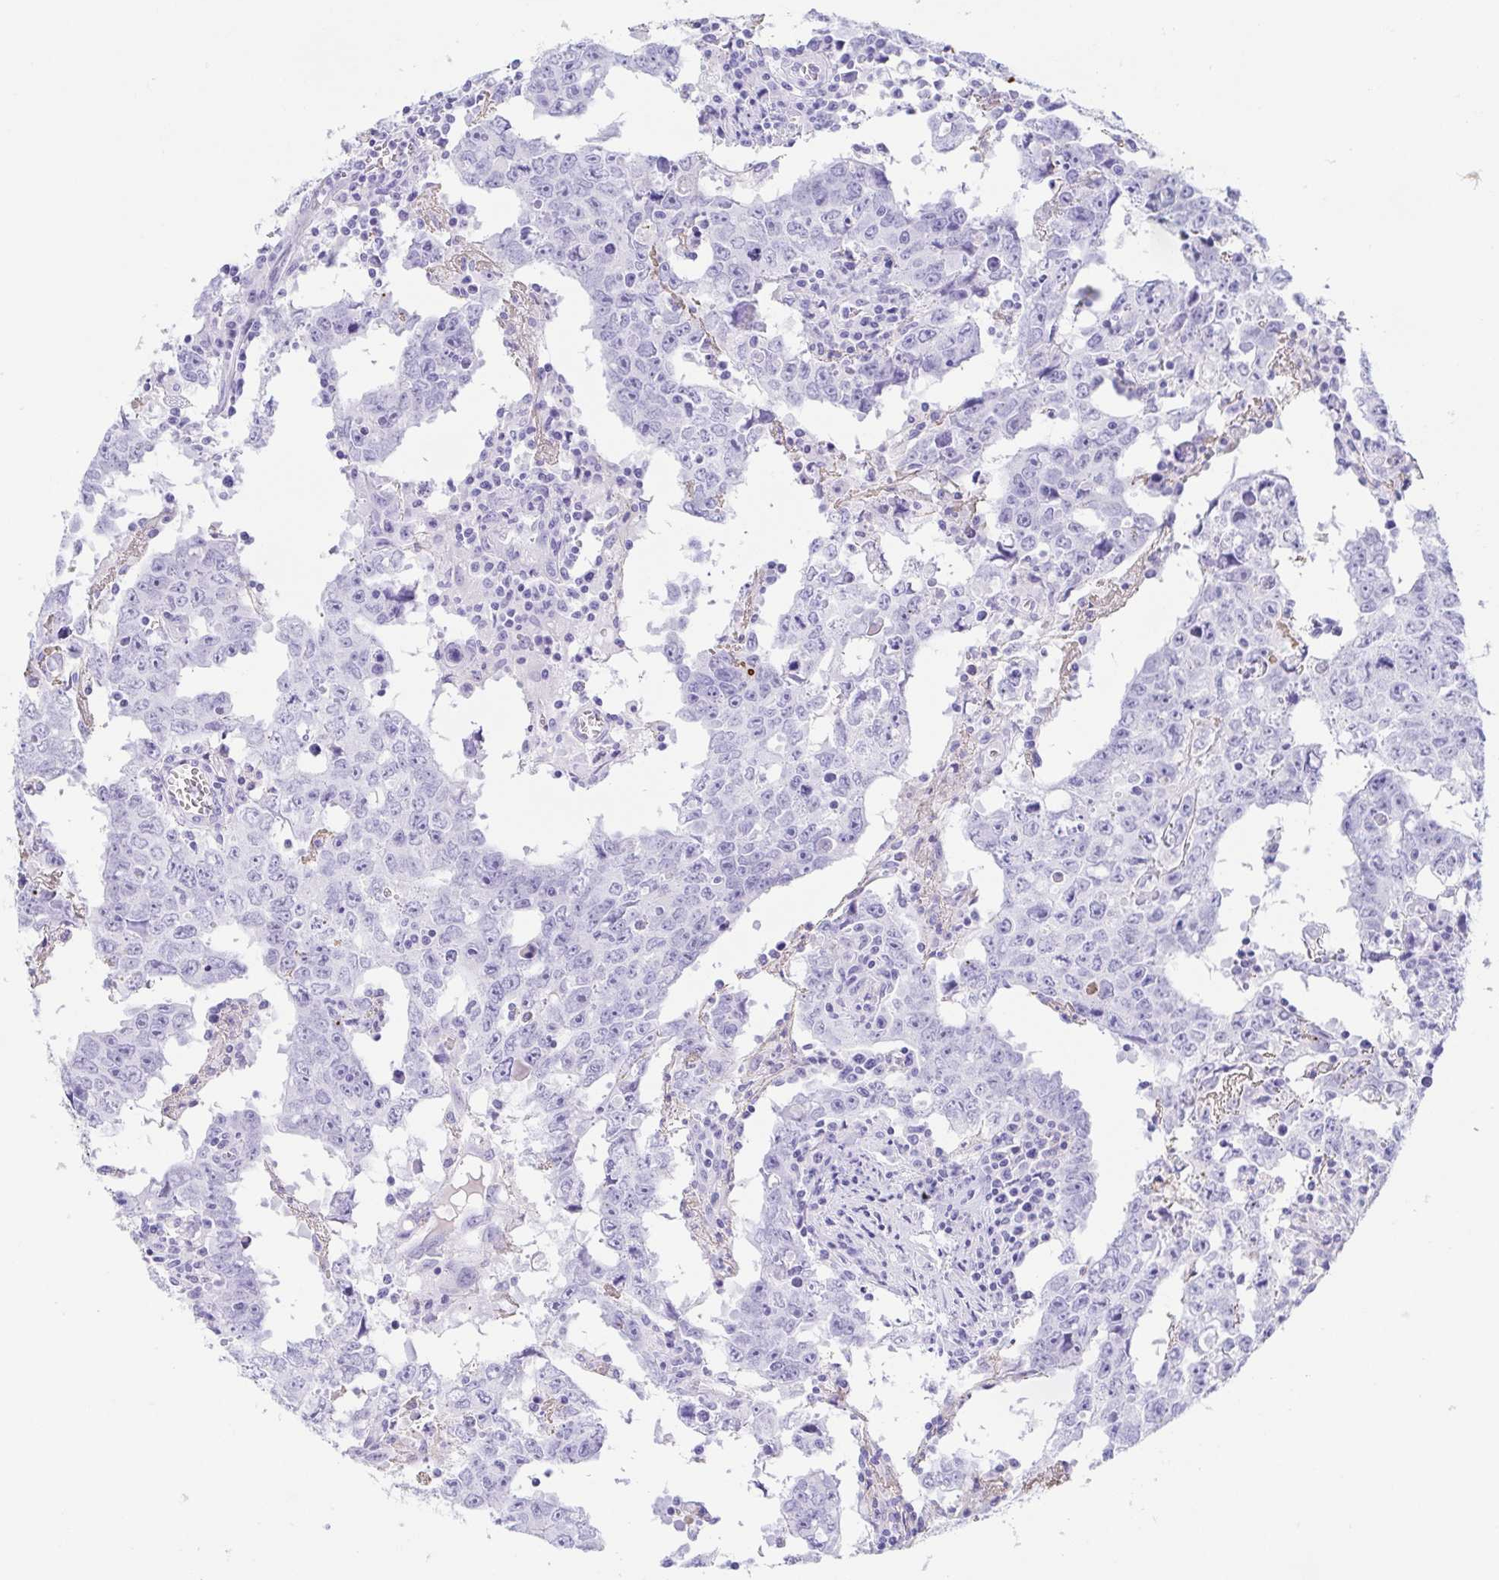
{"staining": {"intensity": "negative", "quantity": "none", "location": "none"}, "tissue": "testis cancer", "cell_type": "Tumor cells", "image_type": "cancer", "snomed": [{"axis": "morphology", "description": "Carcinoma, Embryonal, NOS"}, {"axis": "topography", "description": "Testis"}], "caption": "Testis cancer (embryonal carcinoma) was stained to show a protein in brown. There is no significant positivity in tumor cells.", "gene": "GKN1", "patient": {"sex": "male", "age": 22}}